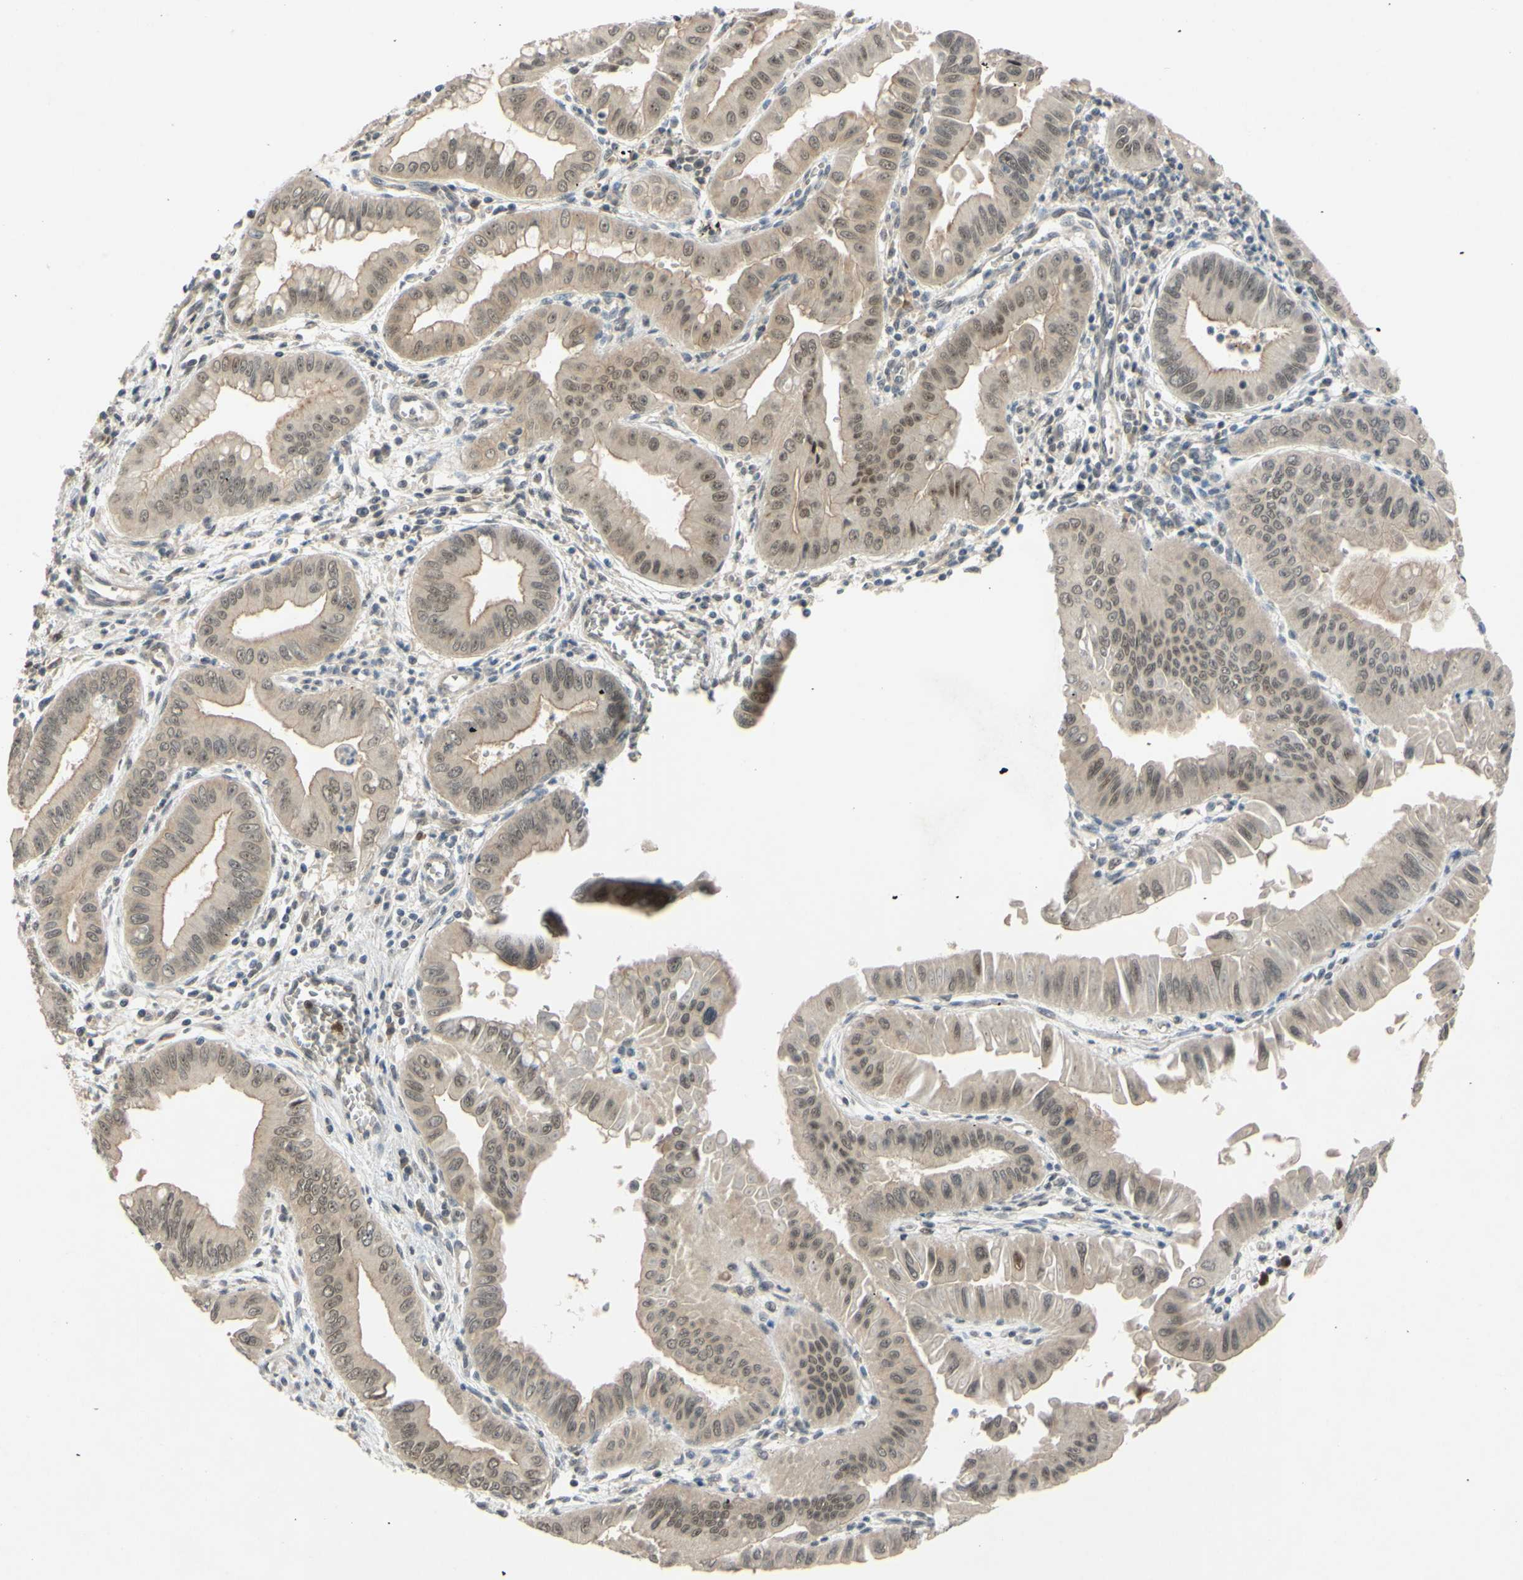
{"staining": {"intensity": "weak", "quantity": ">75%", "location": "cytoplasmic/membranous,nuclear"}, "tissue": "pancreatic cancer", "cell_type": "Tumor cells", "image_type": "cancer", "snomed": [{"axis": "morphology", "description": "Normal tissue, NOS"}, {"axis": "topography", "description": "Lymph node"}], "caption": "A brown stain highlights weak cytoplasmic/membranous and nuclear positivity of a protein in human pancreatic cancer tumor cells.", "gene": "ALK", "patient": {"sex": "male", "age": 50}}